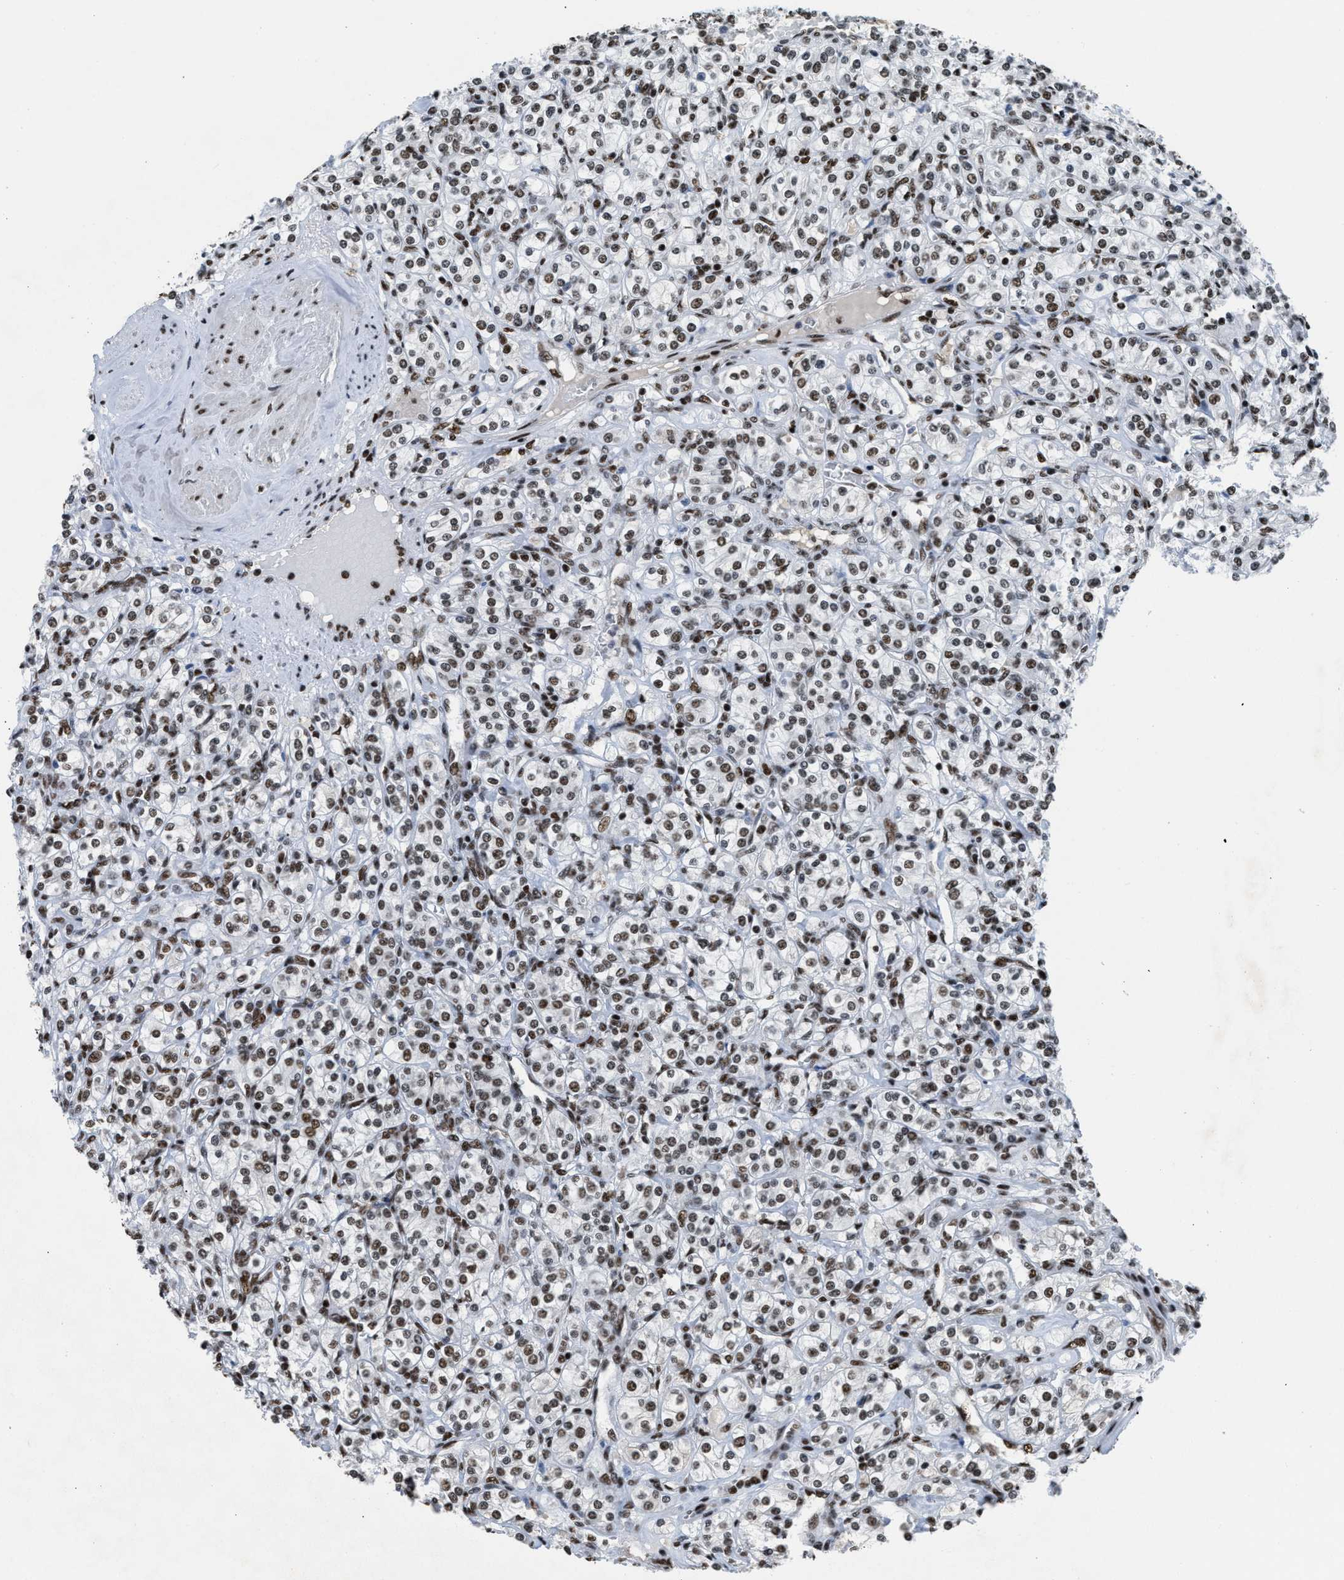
{"staining": {"intensity": "moderate", "quantity": ">75%", "location": "nuclear"}, "tissue": "renal cancer", "cell_type": "Tumor cells", "image_type": "cancer", "snomed": [{"axis": "morphology", "description": "Adenocarcinoma, NOS"}, {"axis": "topography", "description": "Kidney"}], "caption": "Protein staining of renal cancer tissue shows moderate nuclear expression in approximately >75% of tumor cells. The staining was performed using DAB, with brown indicating positive protein expression. Nuclei are stained blue with hematoxylin.", "gene": "SCAF4", "patient": {"sex": "male", "age": 77}}